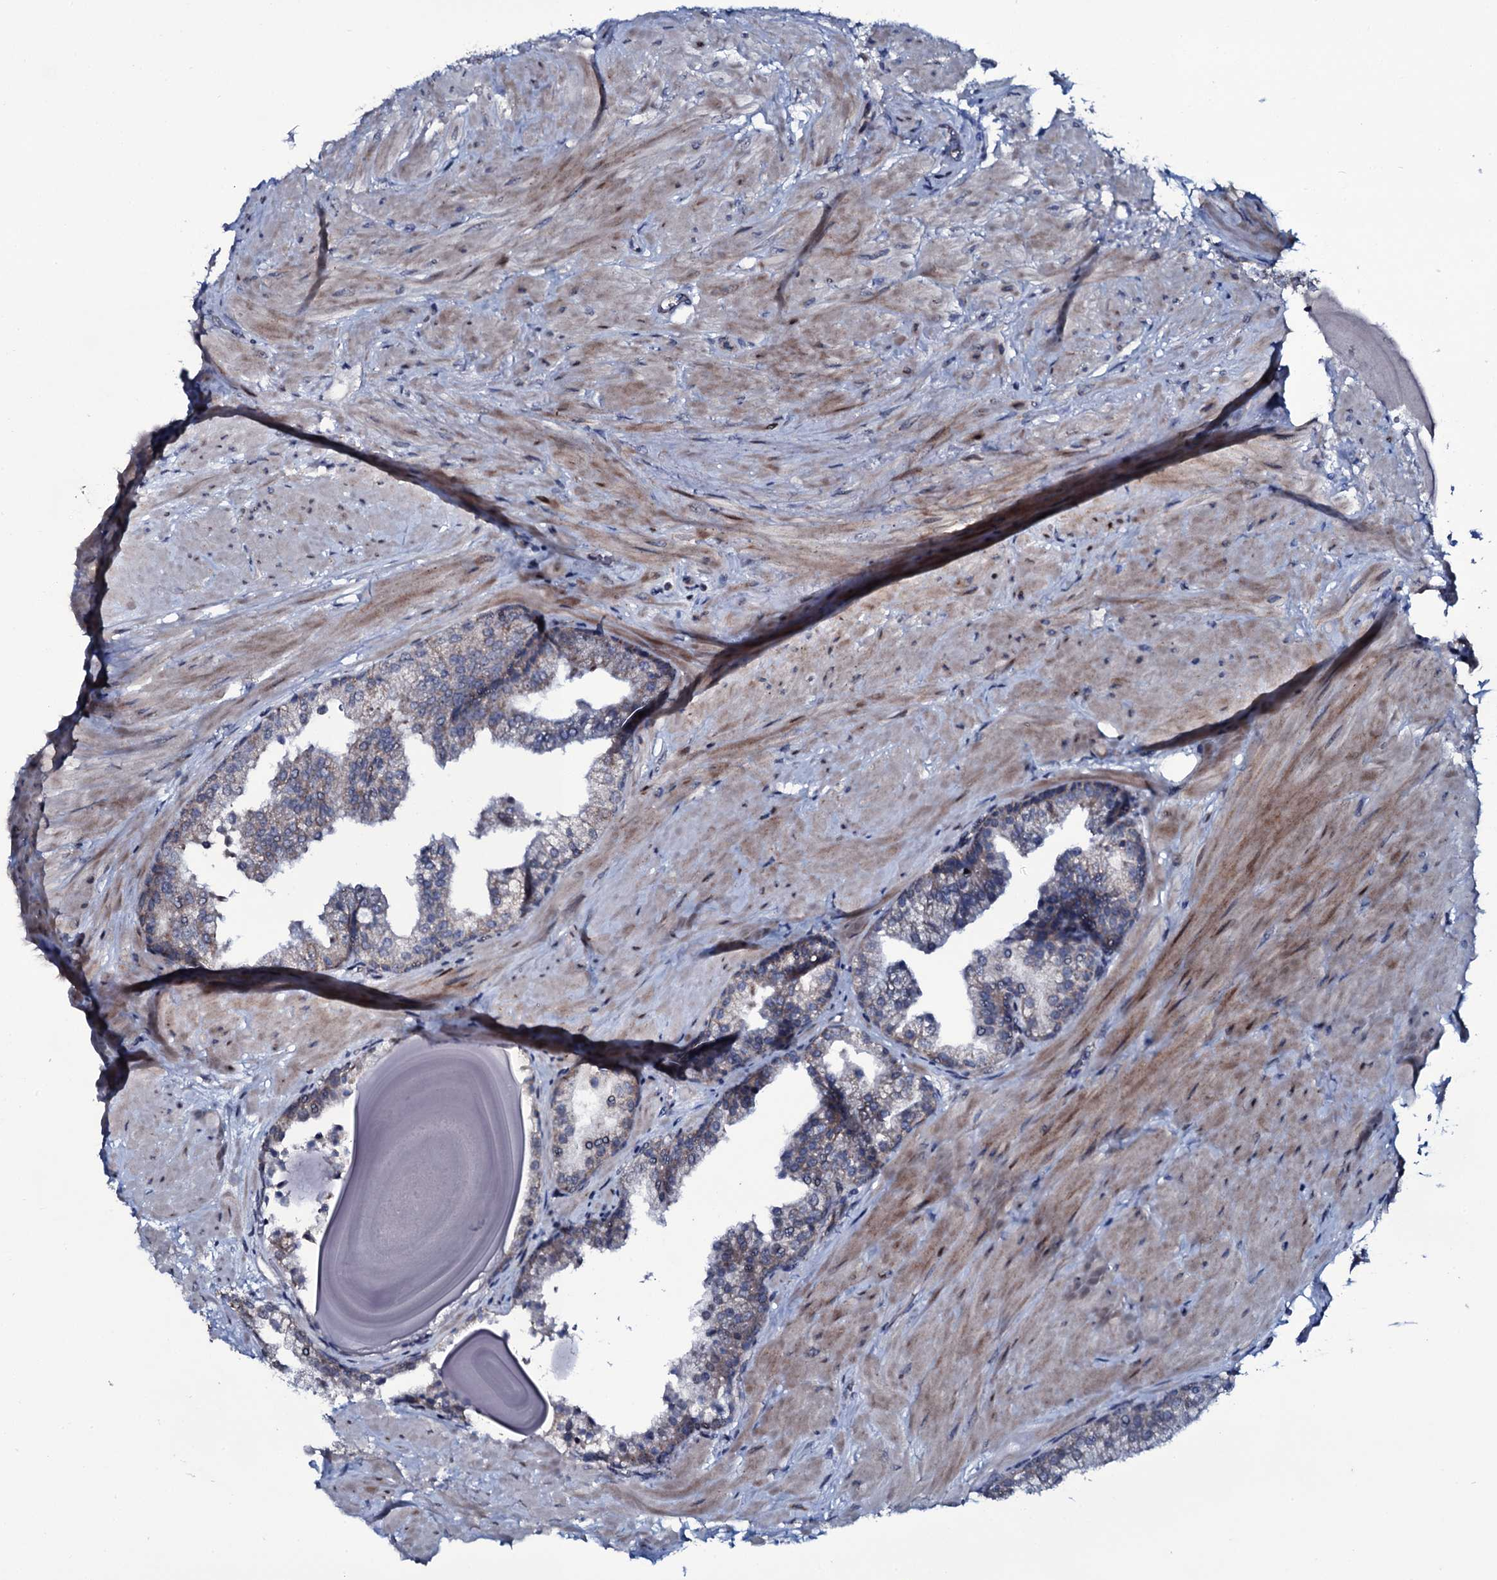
{"staining": {"intensity": "weak", "quantity": "<25%", "location": "cytoplasmic/membranous"}, "tissue": "prostate", "cell_type": "Glandular cells", "image_type": "normal", "snomed": [{"axis": "morphology", "description": "Normal tissue, NOS"}, {"axis": "topography", "description": "Prostate"}], "caption": "DAB immunohistochemical staining of normal human prostate exhibits no significant expression in glandular cells.", "gene": "WIPF3", "patient": {"sex": "male", "age": 48}}